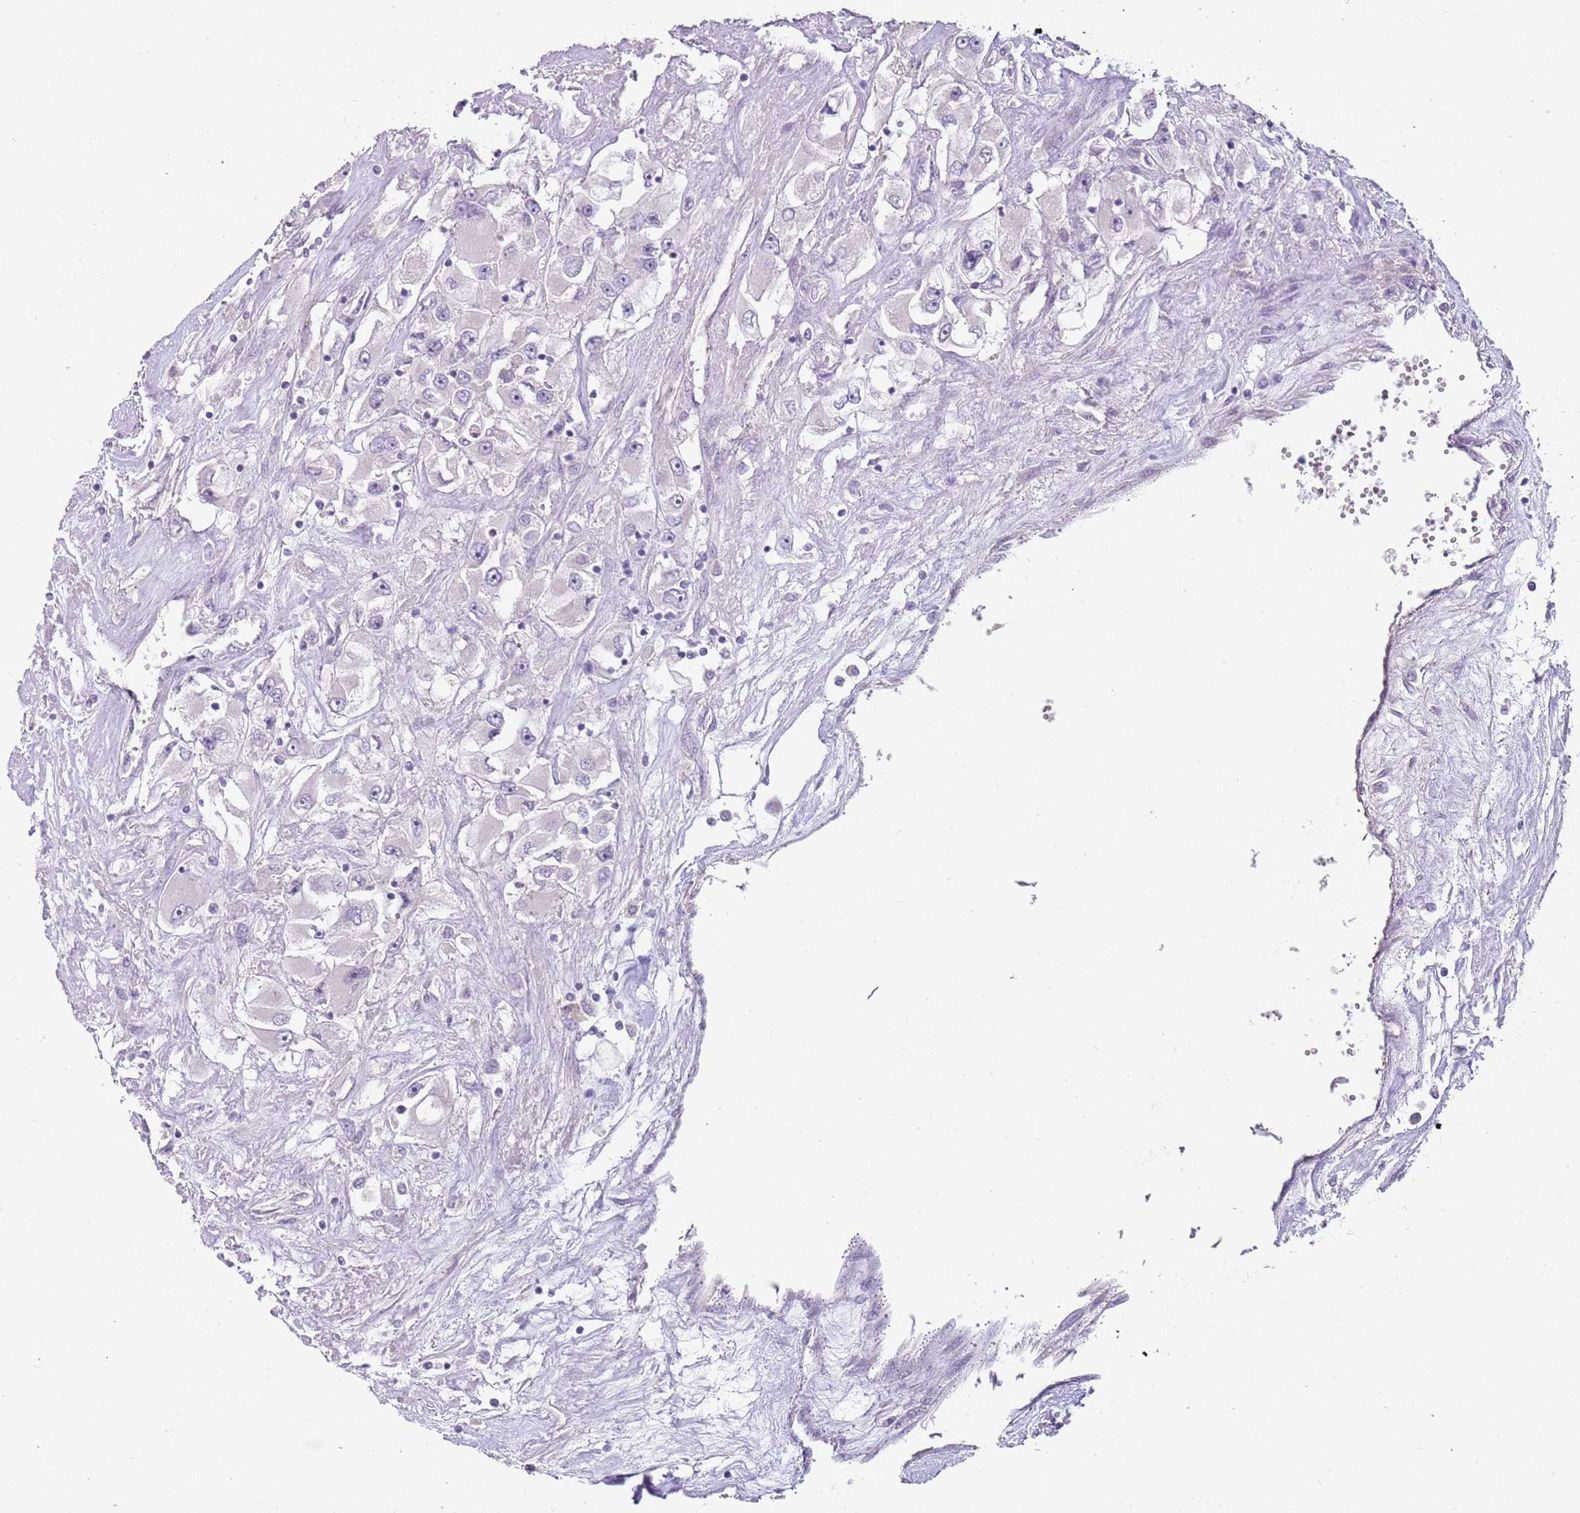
{"staining": {"intensity": "negative", "quantity": "none", "location": "none"}, "tissue": "renal cancer", "cell_type": "Tumor cells", "image_type": "cancer", "snomed": [{"axis": "morphology", "description": "Adenocarcinoma, NOS"}, {"axis": "topography", "description": "Kidney"}], "caption": "IHC histopathology image of neoplastic tissue: human renal cancer stained with DAB shows no significant protein positivity in tumor cells.", "gene": "ZNF583", "patient": {"sex": "female", "age": 52}}